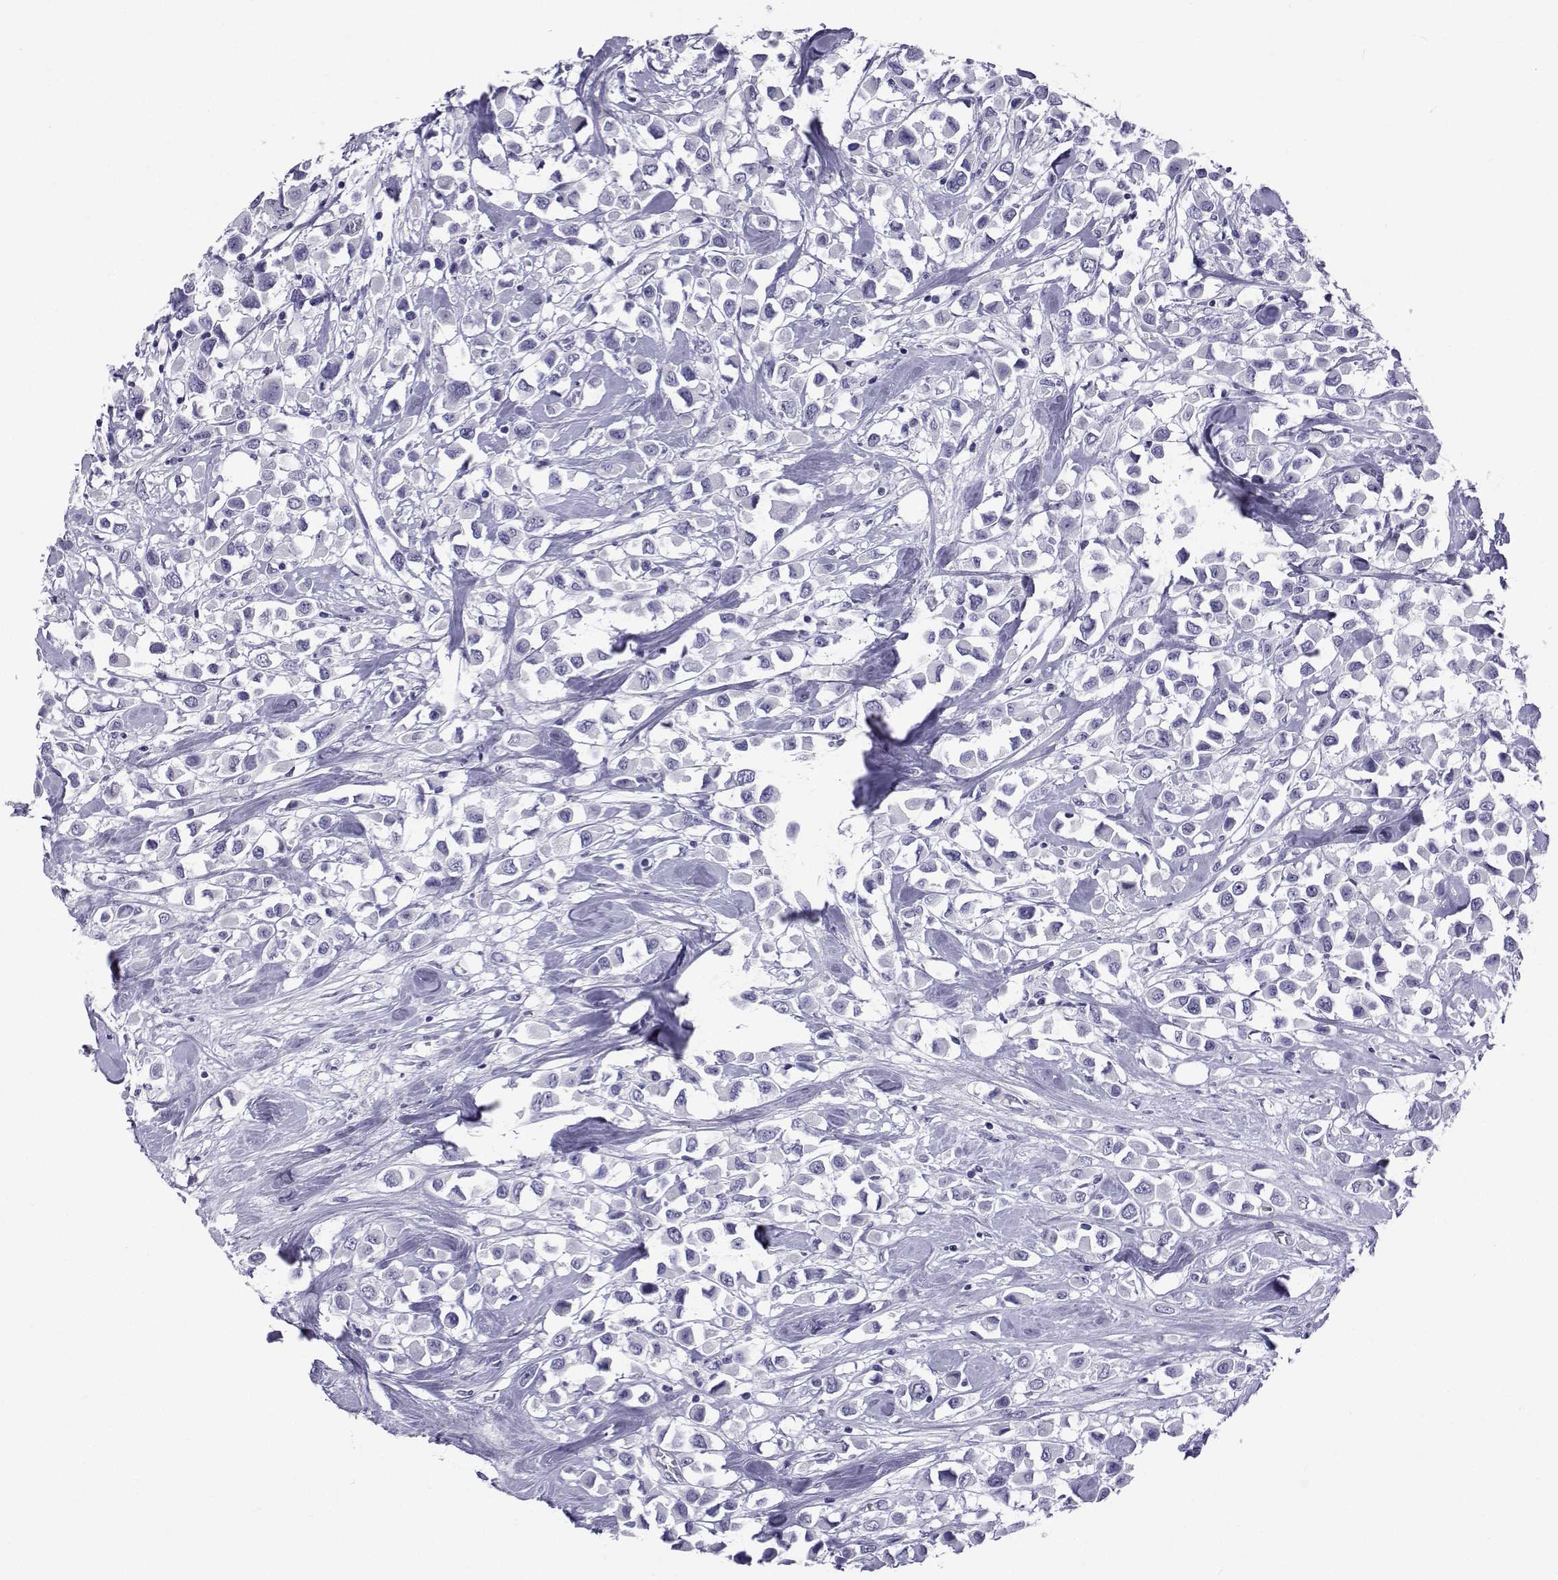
{"staining": {"intensity": "negative", "quantity": "none", "location": "none"}, "tissue": "breast cancer", "cell_type": "Tumor cells", "image_type": "cancer", "snomed": [{"axis": "morphology", "description": "Duct carcinoma"}, {"axis": "topography", "description": "Breast"}], "caption": "Immunohistochemistry (IHC) of intraductal carcinoma (breast) reveals no positivity in tumor cells. (Stains: DAB (3,3'-diaminobenzidine) IHC with hematoxylin counter stain, Microscopy: brightfield microscopy at high magnification).", "gene": "ACTL7A", "patient": {"sex": "female", "age": 61}}